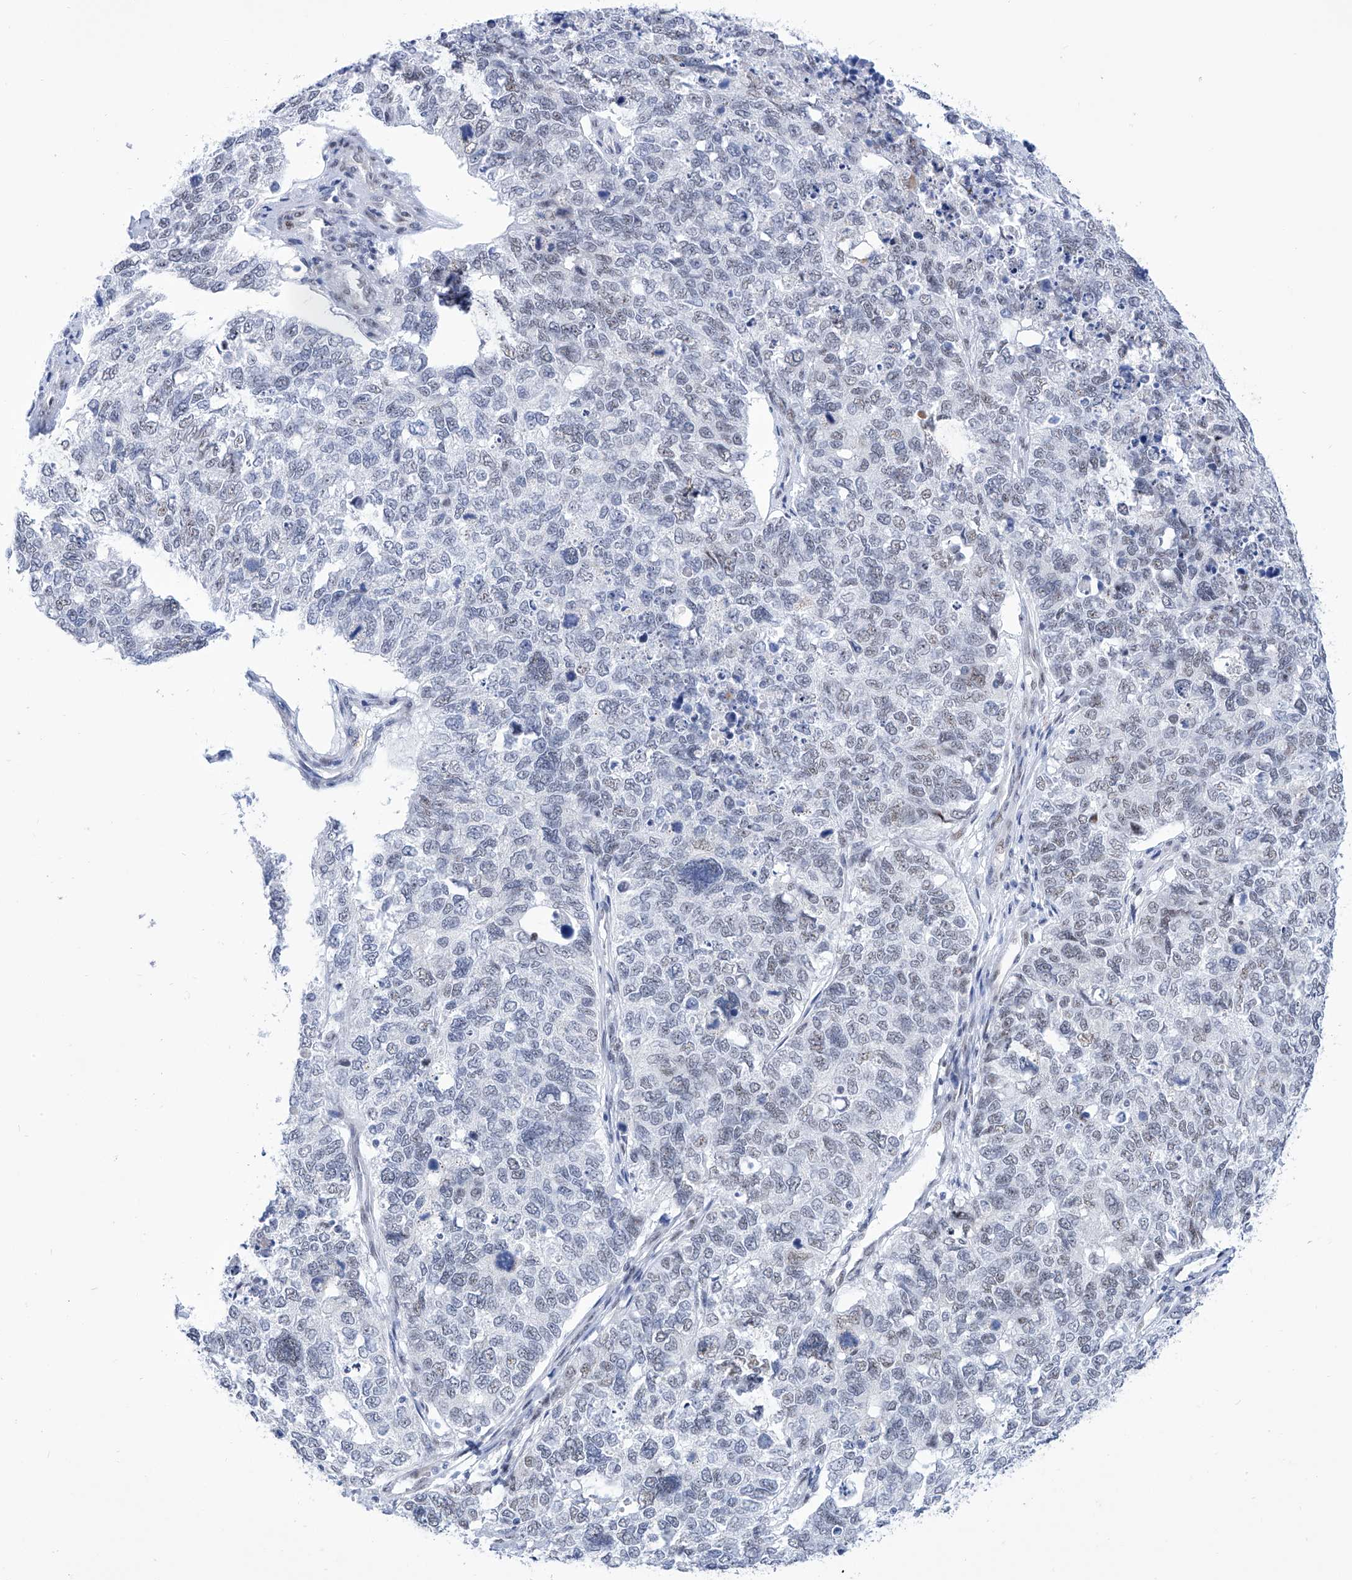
{"staining": {"intensity": "negative", "quantity": "none", "location": "none"}, "tissue": "cervical cancer", "cell_type": "Tumor cells", "image_type": "cancer", "snomed": [{"axis": "morphology", "description": "Squamous cell carcinoma, NOS"}, {"axis": "topography", "description": "Cervix"}], "caption": "IHC micrograph of cervical cancer stained for a protein (brown), which displays no positivity in tumor cells.", "gene": "SART1", "patient": {"sex": "female", "age": 63}}